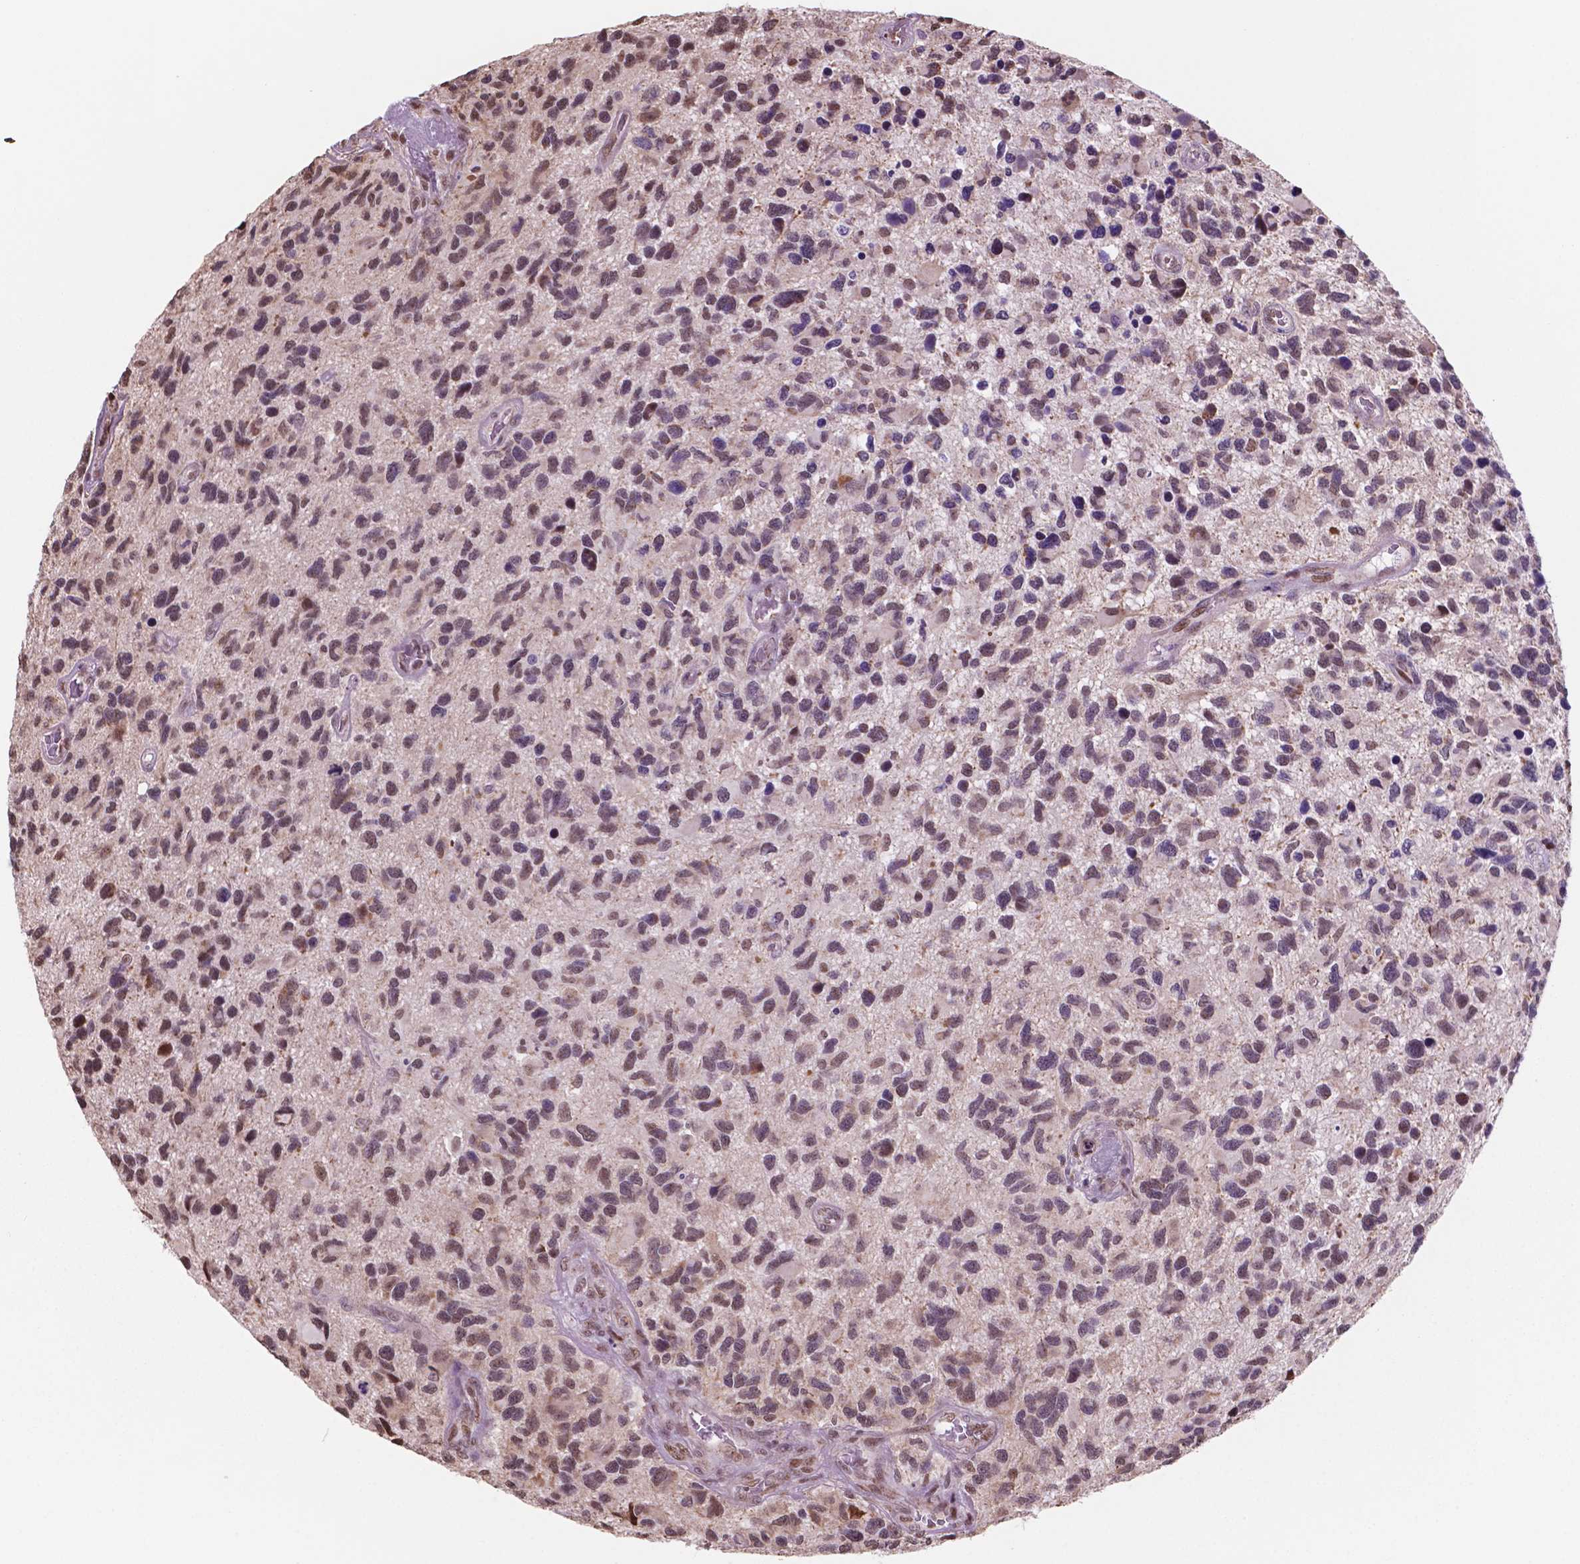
{"staining": {"intensity": "negative", "quantity": "none", "location": "none"}, "tissue": "glioma", "cell_type": "Tumor cells", "image_type": "cancer", "snomed": [{"axis": "morphology", "description": "Glioma, malignant, NOS"}, {"axis": "morphology", "description": "Glioma, malignant, High grade"}, {"axis": "topography", "description": "Brain"}], "caption": "DAB immunohistochemical staining of human glioma exhibits no significant positivity in tumor cells.", "gene": "NDUFA10", "patient": {"sex": "female", "age": 71}}